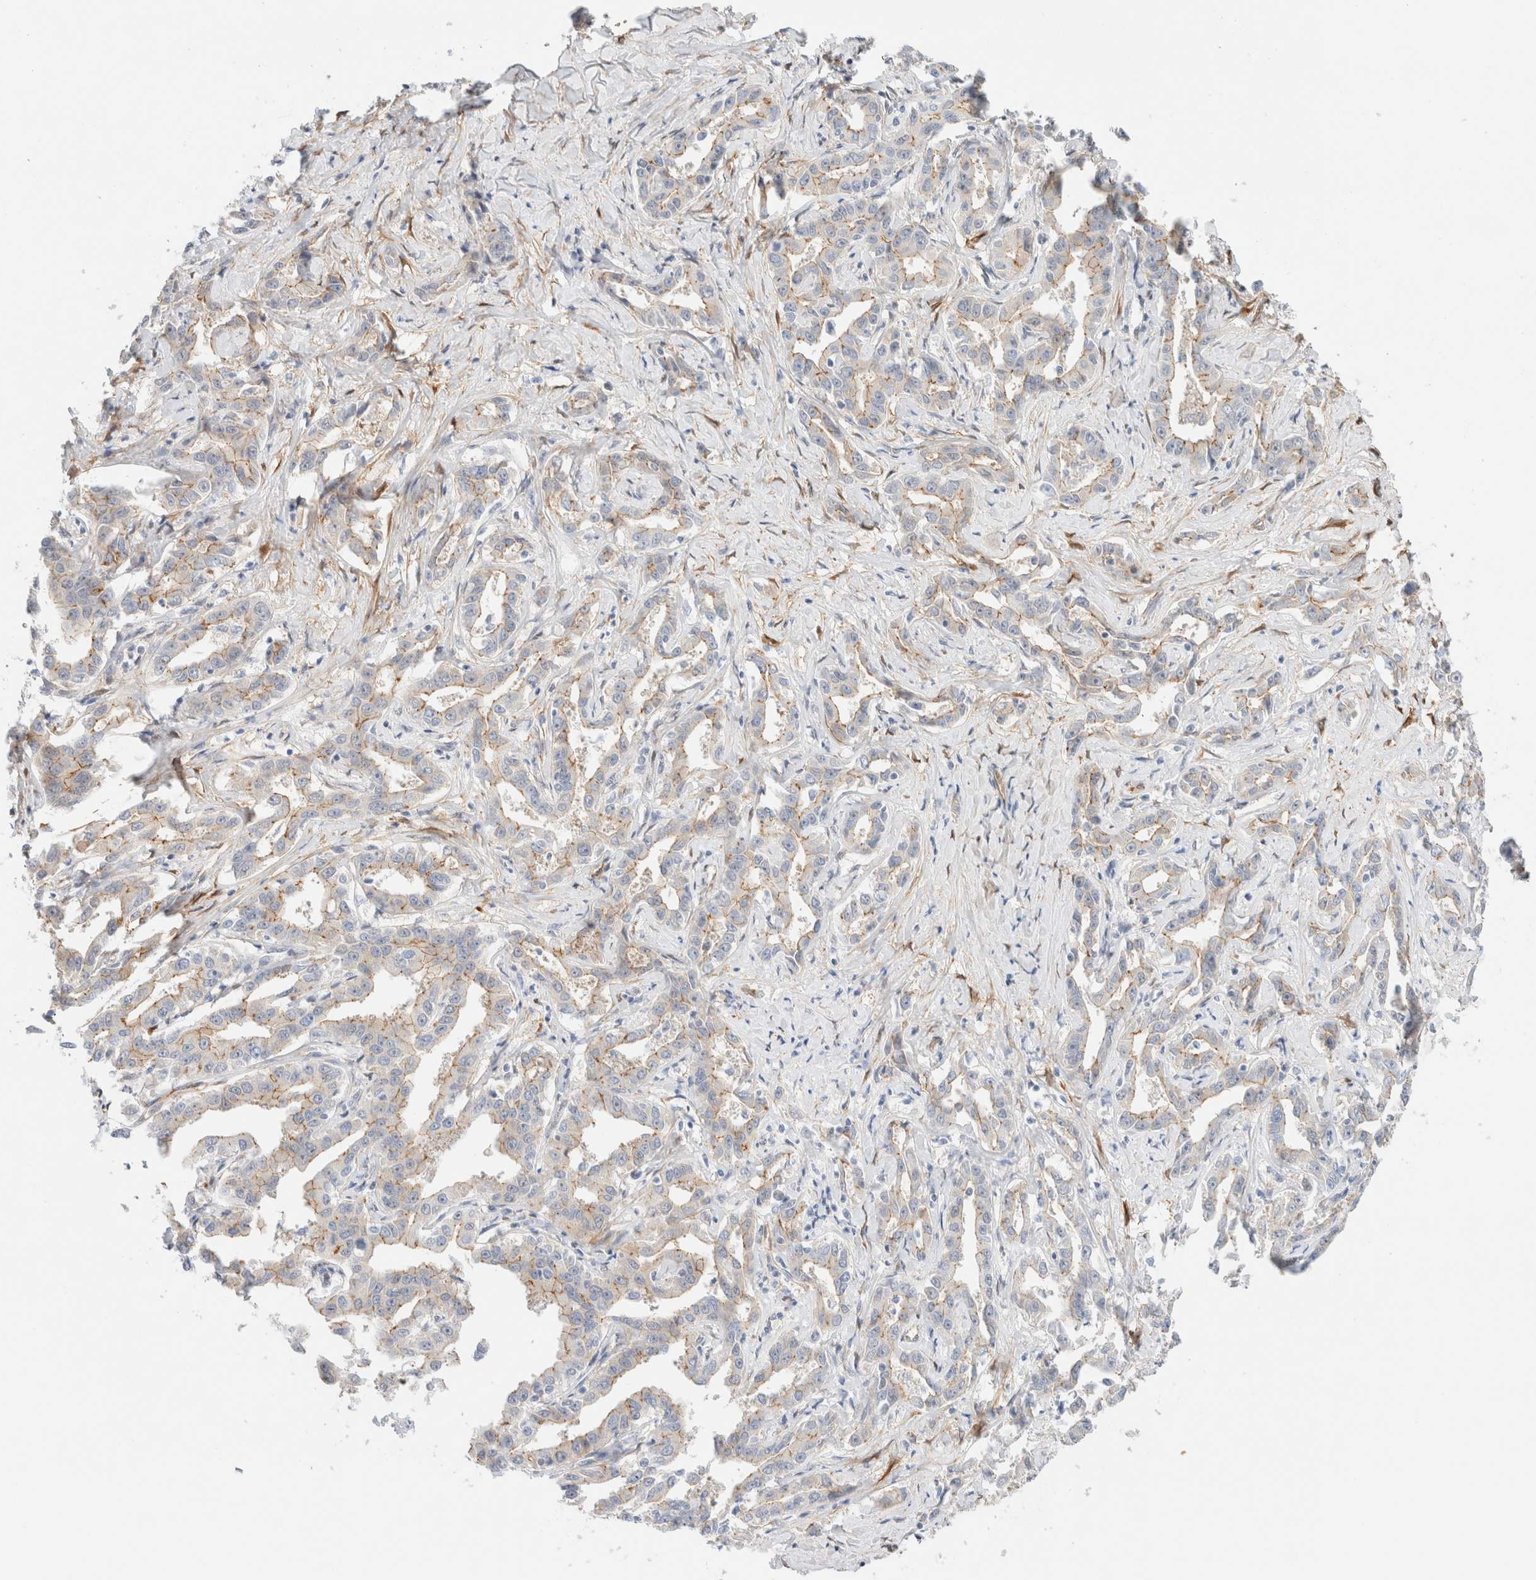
{"staining": {"intensity": "weak", "quantity": "25%-75%", "location": "cytoplasmic/membranous"}, "tissue": "liver cancer", "cell_type": "Tumor cells", "image_type": "cancer", "snomed": [{"axis": "morphology", "description": "Cholangiocarcinoma"}, {"axis": "topography", "description": "Liver"}], "caption": "Tumor cells reveal weak cytoplasmic/membranous positivity in approximately 25%-75% of cells in liver cancer.", "gene": "LMCD1", "patient": {"sex": "male", "age": 59}}